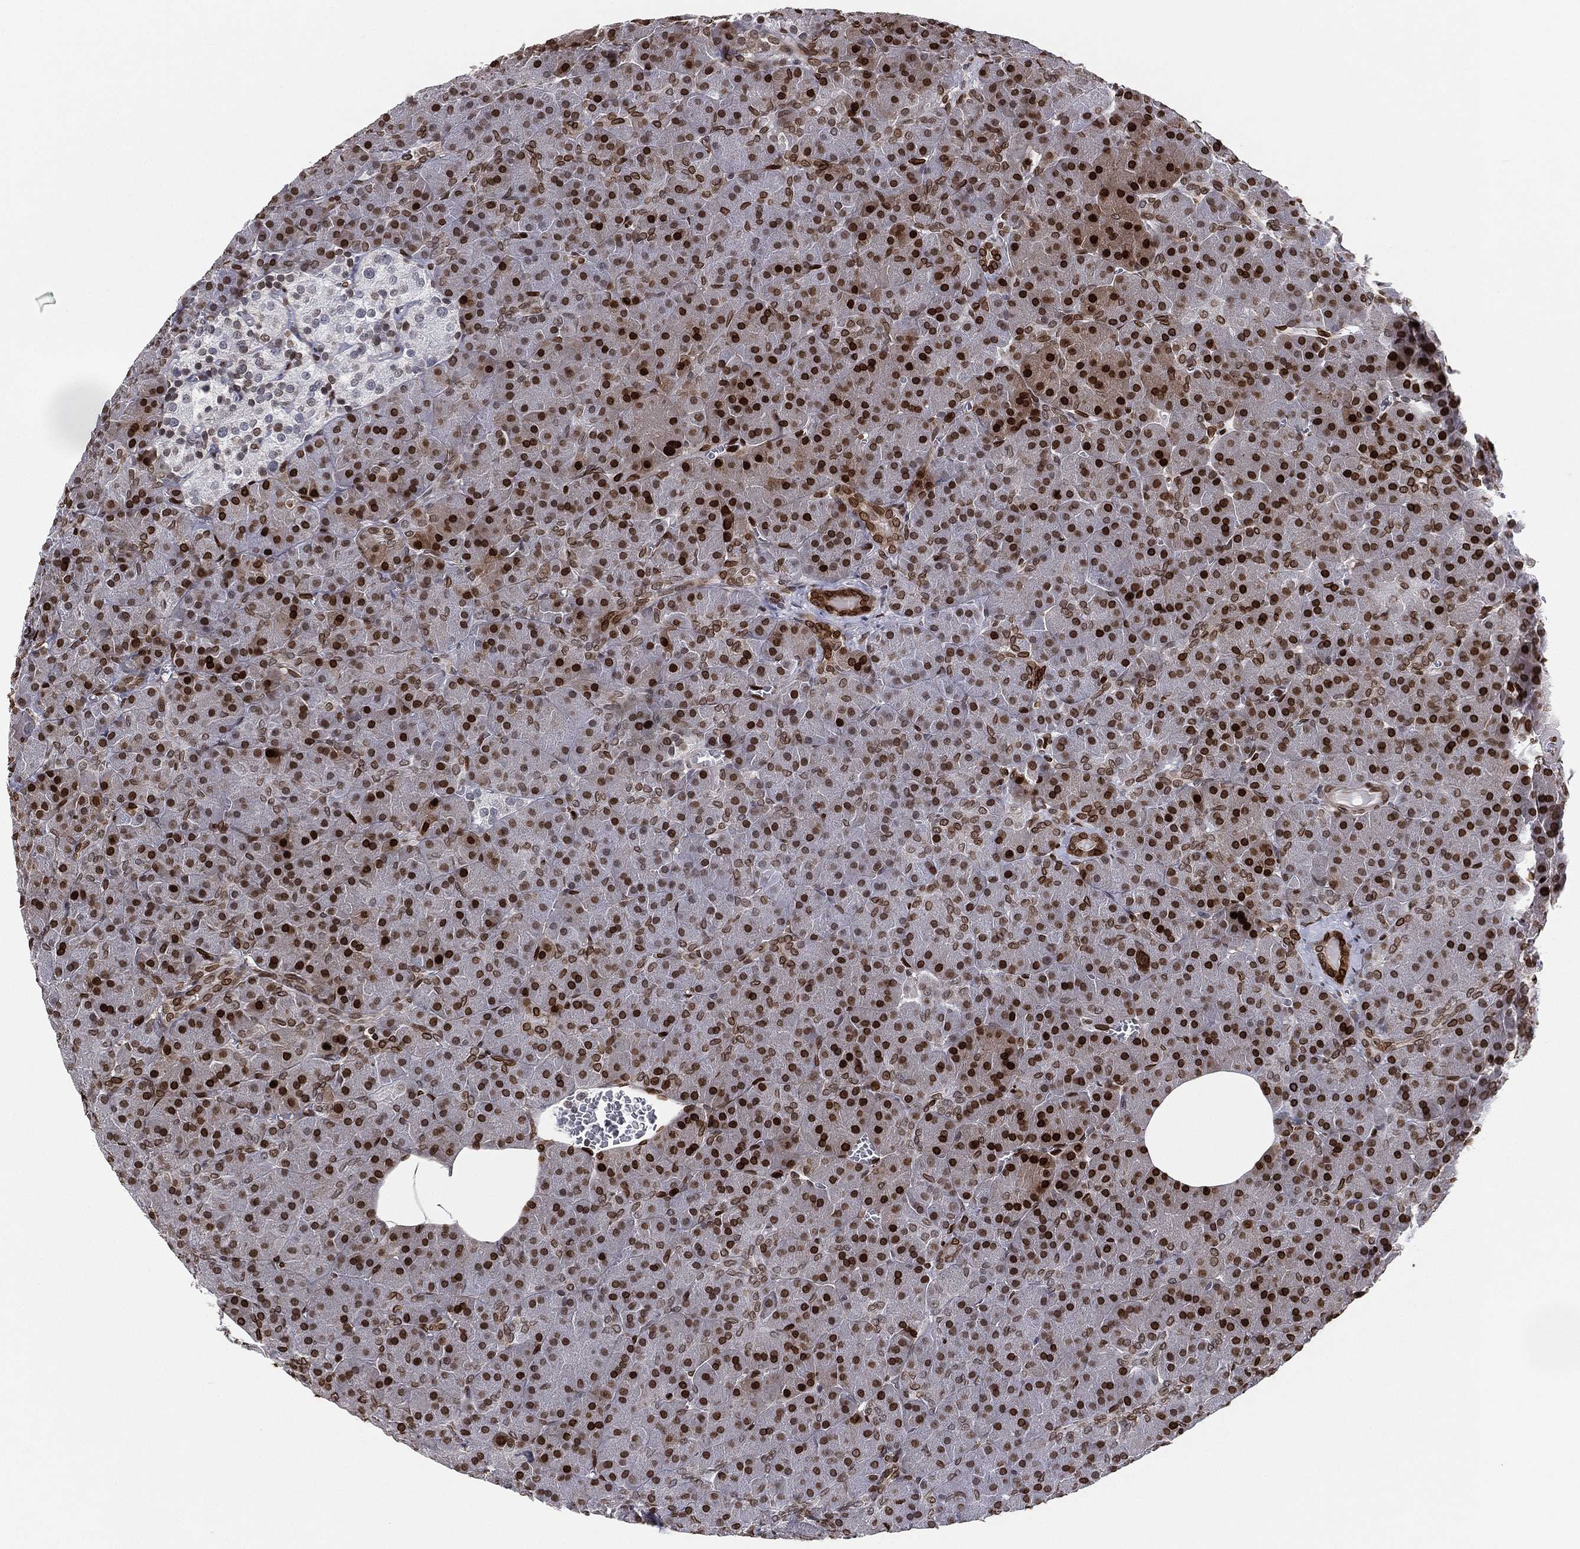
{"staining": {"intensity": "strong", "quantity": "25%-75%", "location": "nuclear"}, "tissue": "pancreas", "cell_type": "Exocrine glandular cells", "image_type": "normal", "snomed": [{"axis": "morphology", "description": "Normal tissue, NOS"}, {"axis": "topography", "description": "Pancreas"}], "caption": "The histopathology image shows staining of unremarkable pancreas, revealing strong nuclear protein staining (brown color) within exocrine glandular cells.", "gene": "LMNB1", "patient": {"sex": "male", "age": 61}}